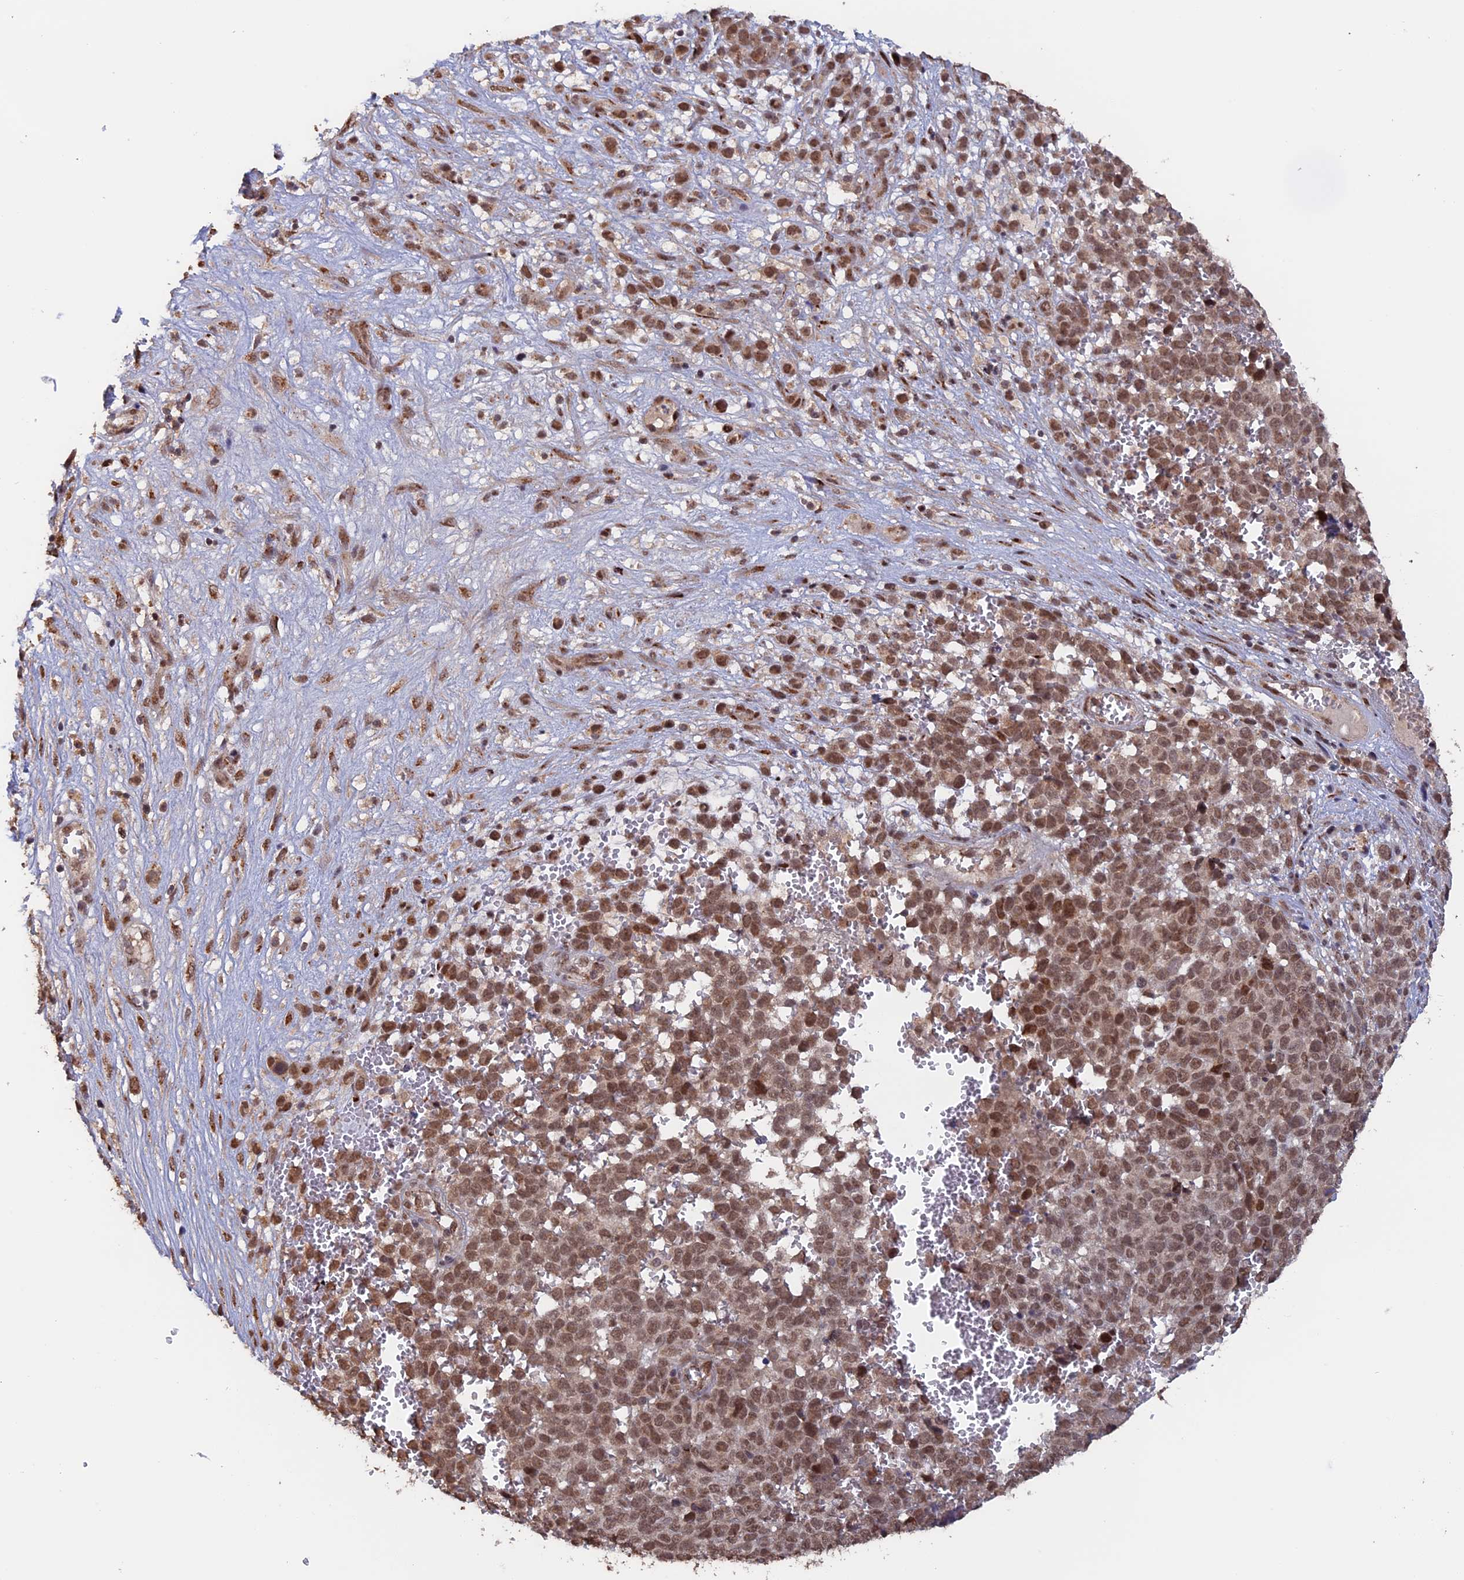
{"staining": {"intensity": "moderate", "quantity": ">75%", "location": "nuclear"}, "tissue": "melanoma", "cell_type": "Tumor cells", "image_type": "cancer", "snomed": [{"axis": "morphology", "description": "Malignant melanoma, NOS"}, {"axis": "topography", "description": "Nose, NOS"}], "caption": "Melanoma stained for a protein (brown) shows moderate nuclear positive positivity in about >75% of tumor cells.", "gene": "PIGQ", "patient": {"sex": "female", "age": 48}}